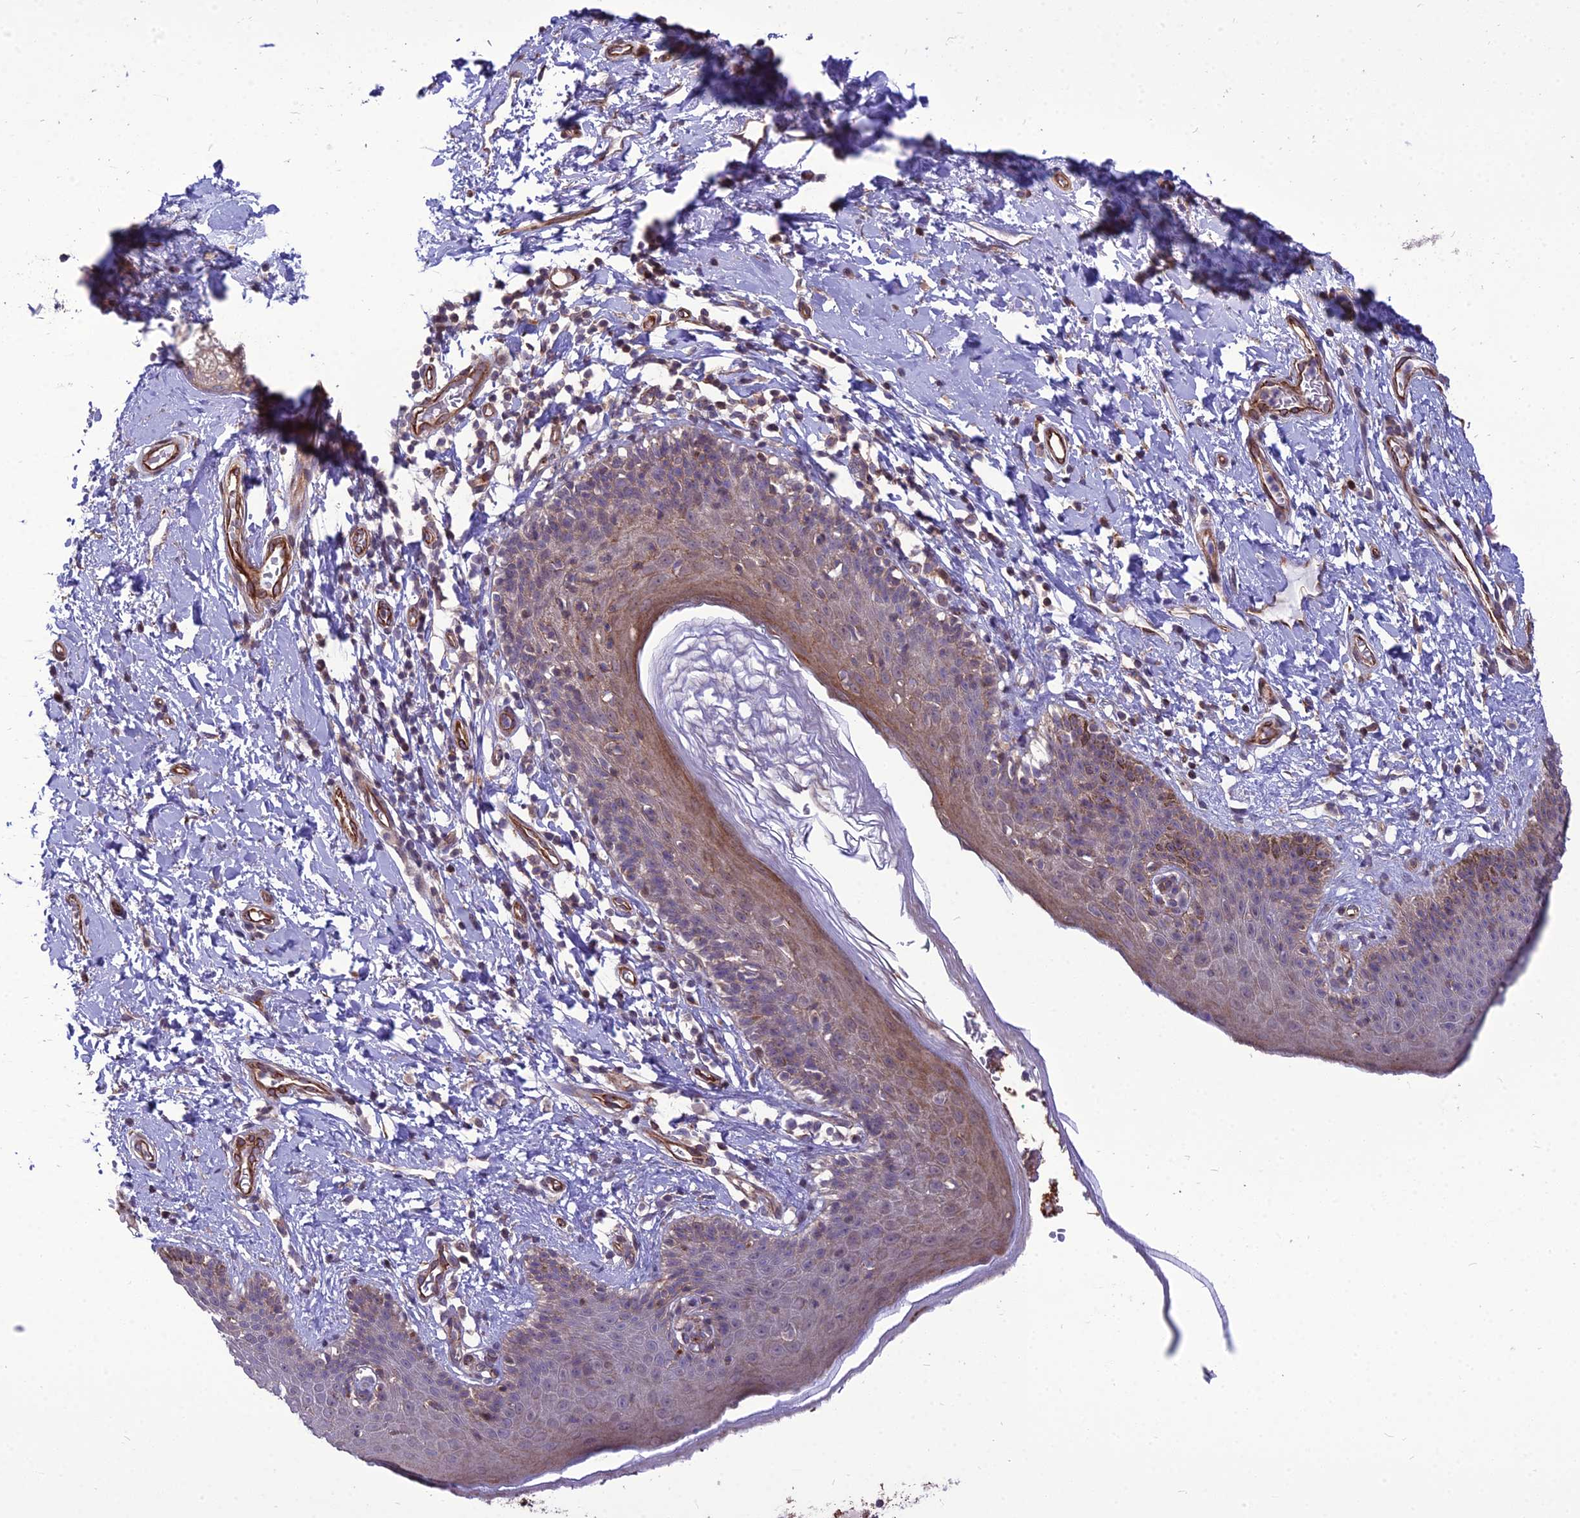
{"staining": {"intensity": "moderate", "quantity": "<25%", "location": "cytoplasmic/membranous"}, "tissue": "skin", "cell_type": "Epidermal cells", "image_type": "normal", "snomed": [{"axis": "morphology", "description": "Normal tissue, NOS"}, {"axis": "topography", "description": "Vulva"}], "caption": "Skin stained with a brown dye demonstrates moderate cytoplasmic/membranous positive staining in about <25% of epidermal cells.", "gene": "TSPYL2", "patient": {"sex": "female", "age": 66}}